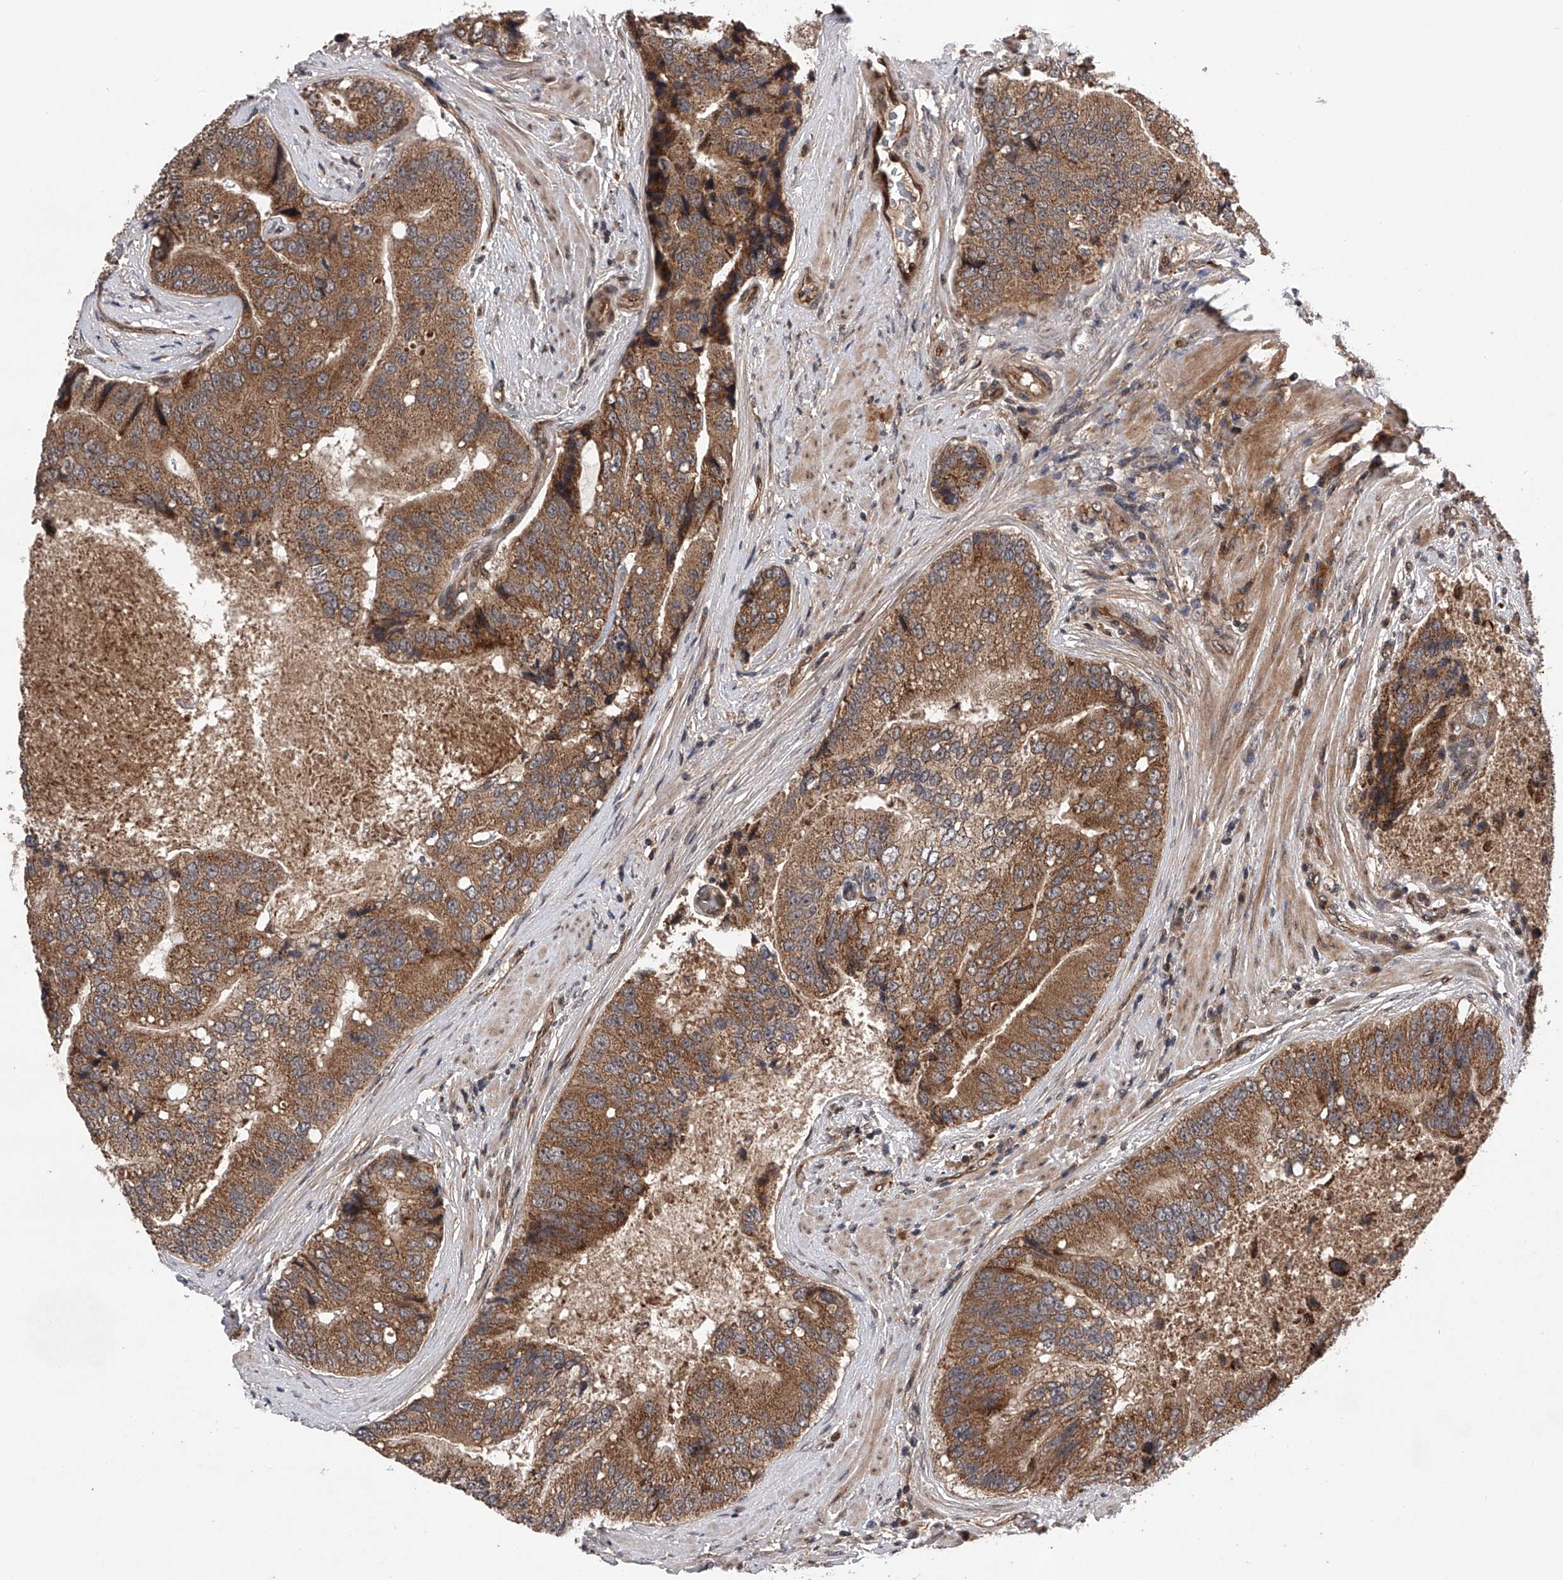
{"staining": {"intensity": "moderate", "quantity": ">75%", "location": "cytoplasmic/membranous"}, "tissue": "prostate cancer", "cell_type": "Tumor cells", "image_type": "cancer", "snomed": [{"axis": "morphology", "description": "Adenocarcinoma, High grade"}, {"axis": "topography", "description": "Prostate"}], "caption": "Approximately >75% of tumor cells in high-grade adenocarcinoma (prostate) reveal moderate cytoplasmic/membranous protein positivity as visualized by brown immunohistochemical staining.", "gene": "MAP3K11", "patient": {"sex": "male", "age": 70}}